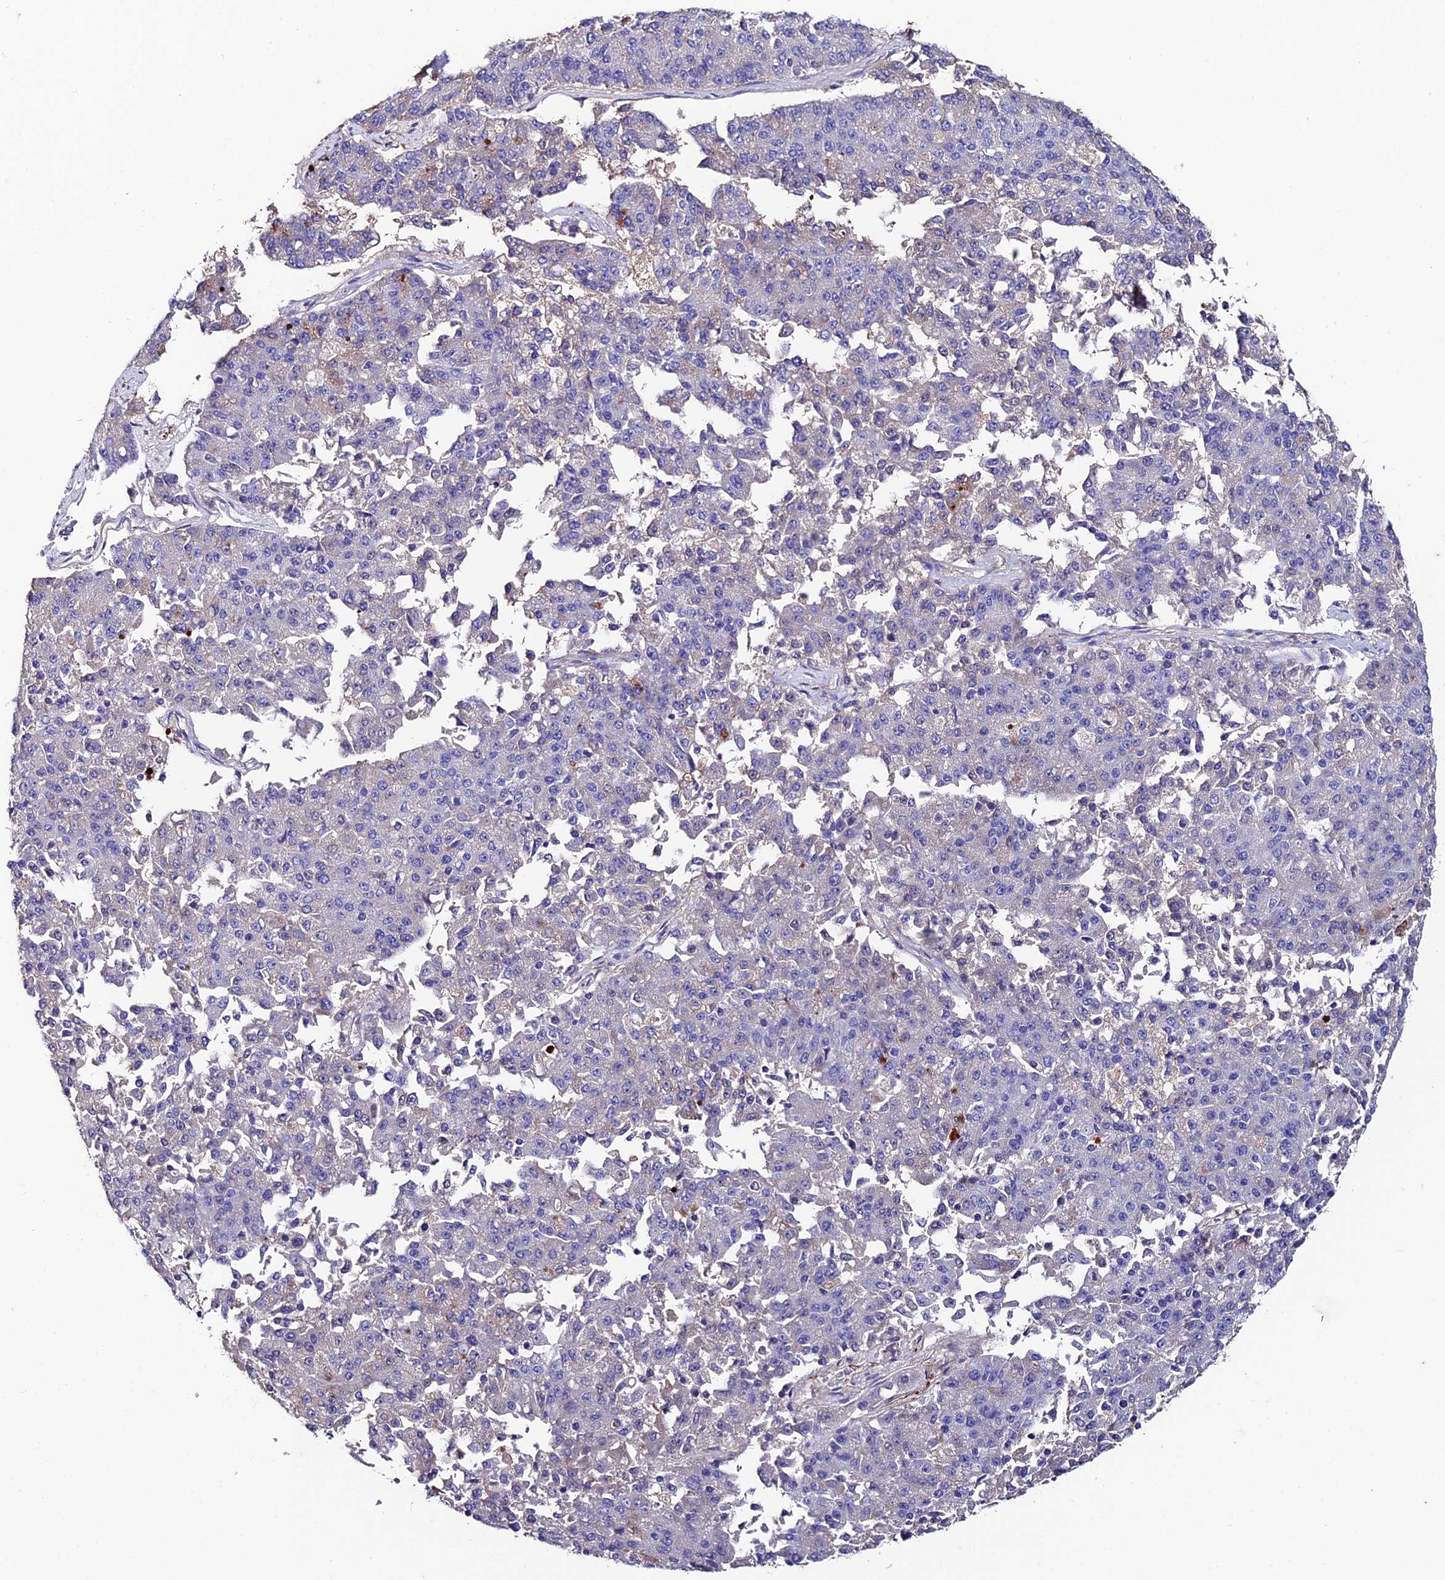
{"staining": {"intensity": "negative", "quantity": "none", "location": "none"}, "tissue": "pancreatic cancer", "cell_type": "Tumor cells", "image_type": "cancer", "snomed": [{"axis": "morphology", "description": "Adenocarcinoma, NOS"}, {"axis": "topography", "description": "Pancreas"}], "caption": "IHC image of adenocarcinoma (pancreatic) stained for a protein (brown), which displays no expression in tumor cells.", "gene": "SLC25A16", "patient": {"sex": "male", "age": 50}}